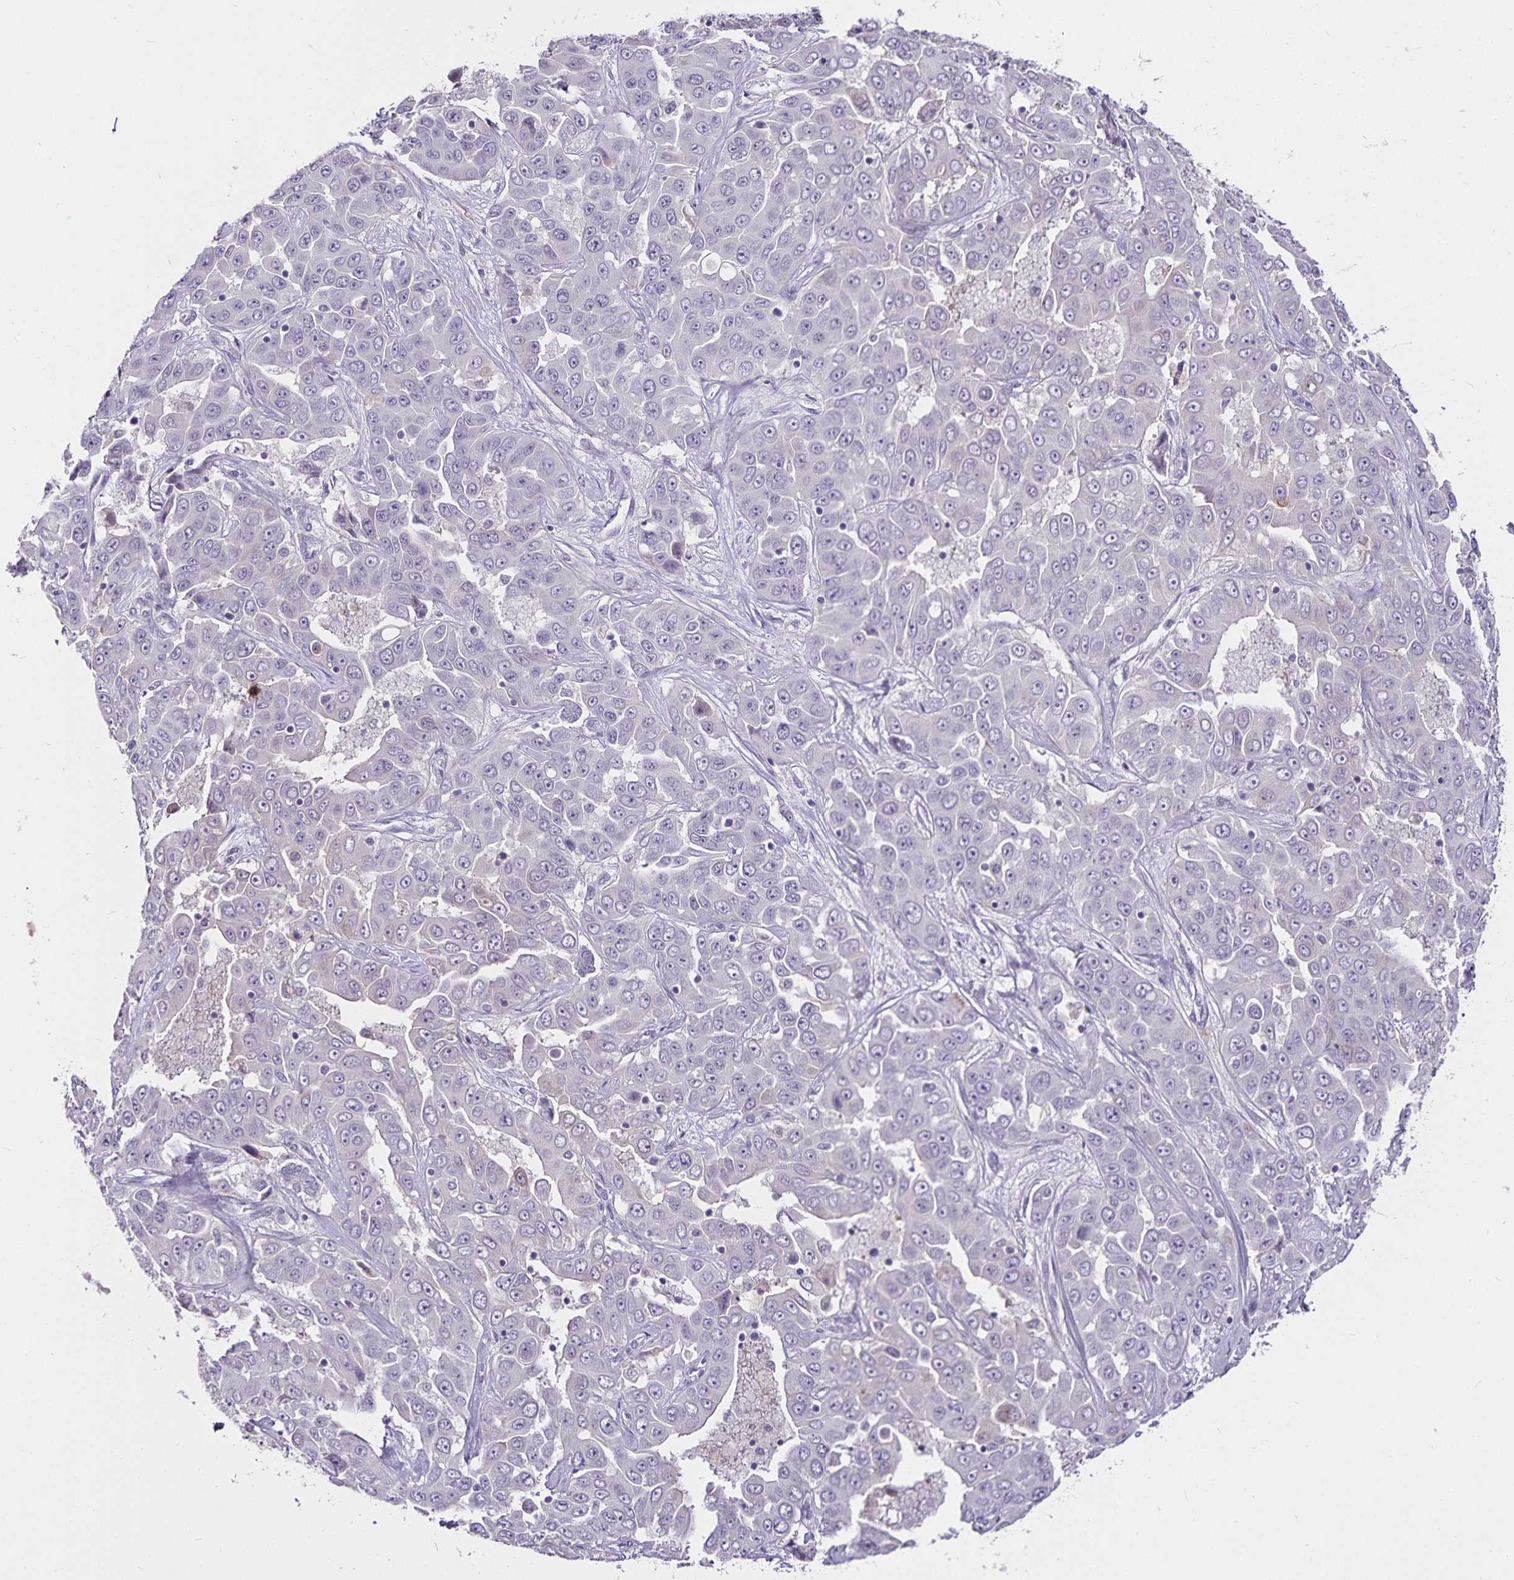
{"staining": {"intensity": "negative", "quantity": "none", "location": "none"}, "tissue": "liver cancer", "cell_type": "Tumor cells", "image_type": "cancer", "snomed": [{"axis": "morphology", "description": "Cholangiocarcinoma"}, {"axis": "topography", "description": "Liver"}], "caption": "A photomicrograph of liver cancer (cholangiocarcinoma) stained for a protein demonstrates no brown staining in tumor cells.", "gene": "CA12", "patient": {"sex": "female", "age": 52}}